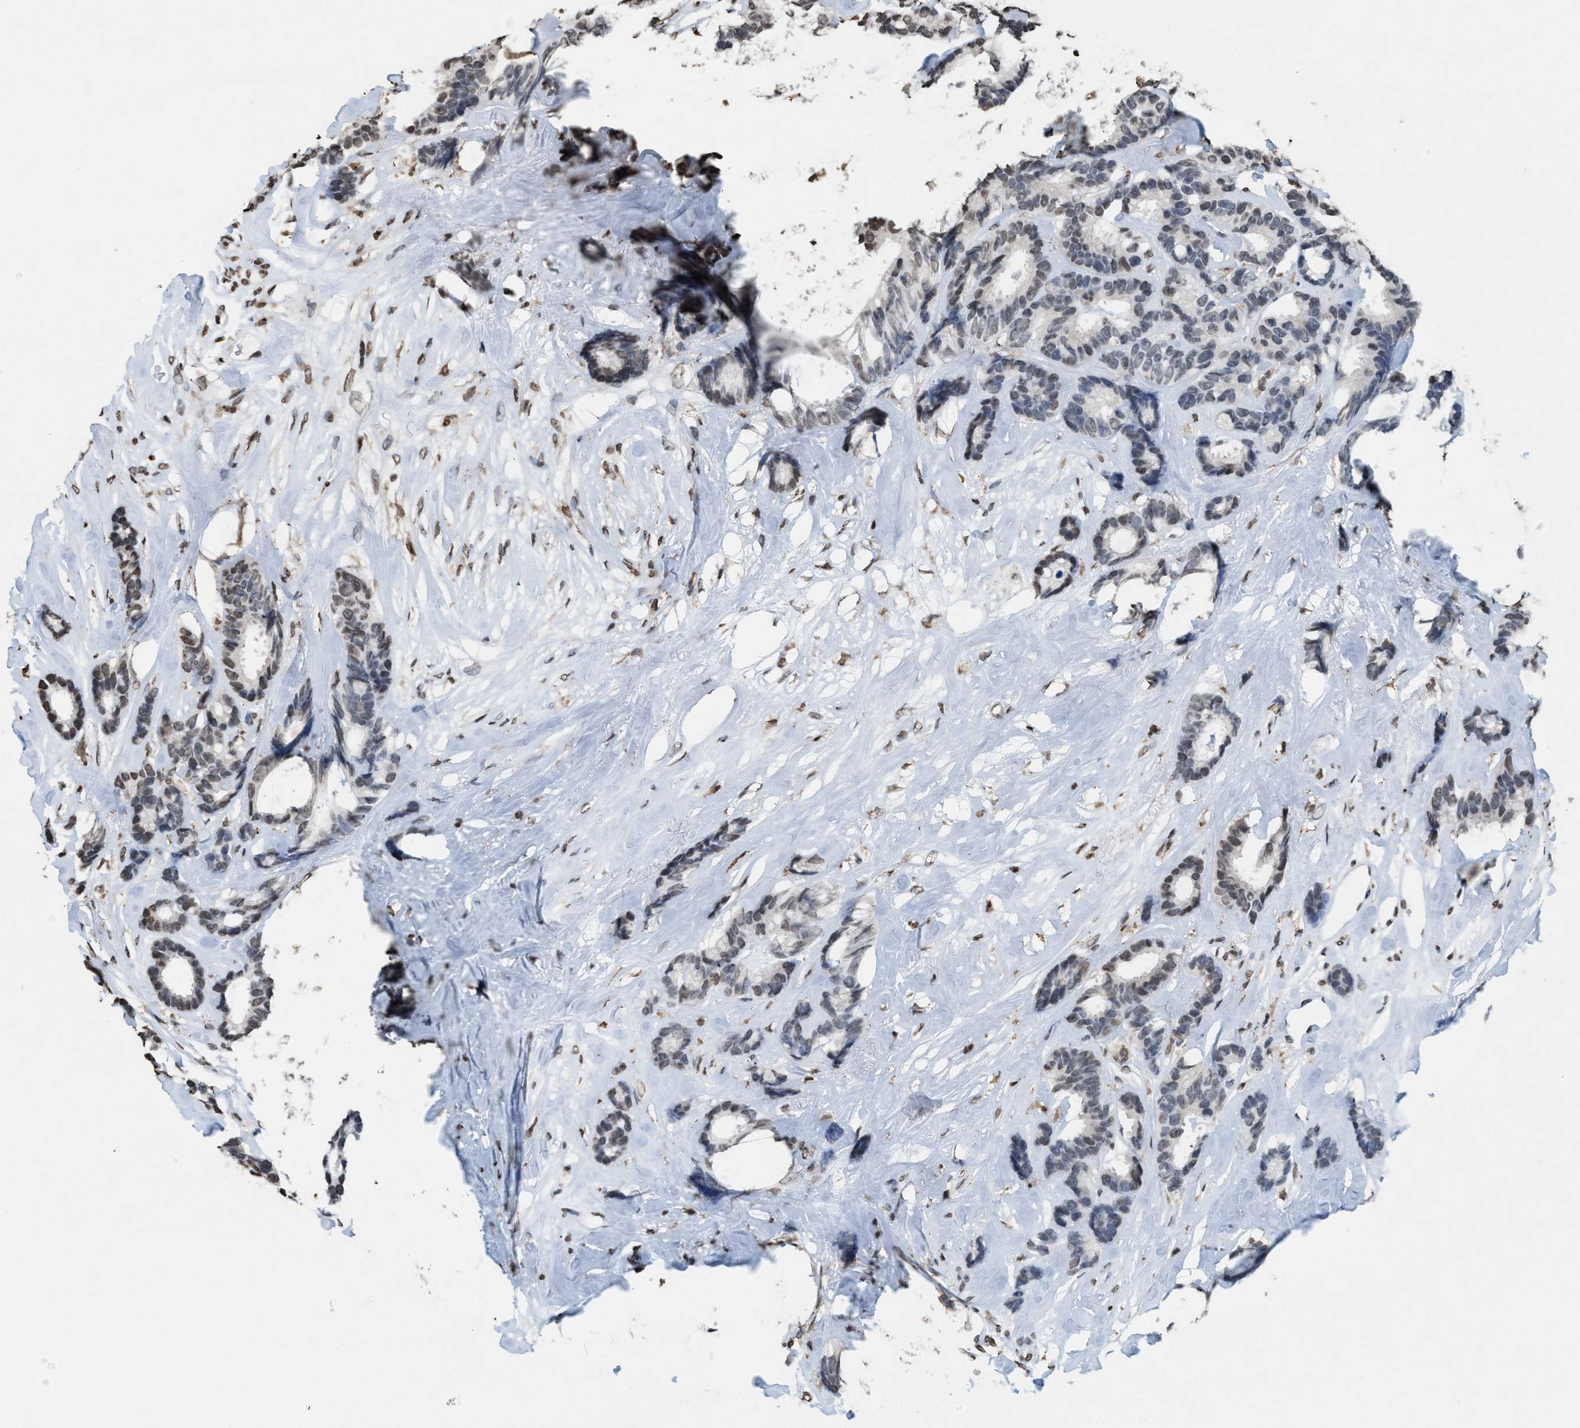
{"staining": {"intensity": "weak", "quantity": "<25%", "location": "nuclear"}, "tissue": "breast cancer", "cell_type": "Tumor cells", "image_type": "cancer", "snomed": [{"axis": "morphology", "description": "Duct carcinoma"}, {"axis": "topography", "description": "Breast"}], "caption": "This is an immunohistochemistry (IHC) histopathology image of breast invasive ductal carcinoma. There is no staining in tumor cells.", "gene": "NUP88", "patient": {"sex": "female", "age": 87}}